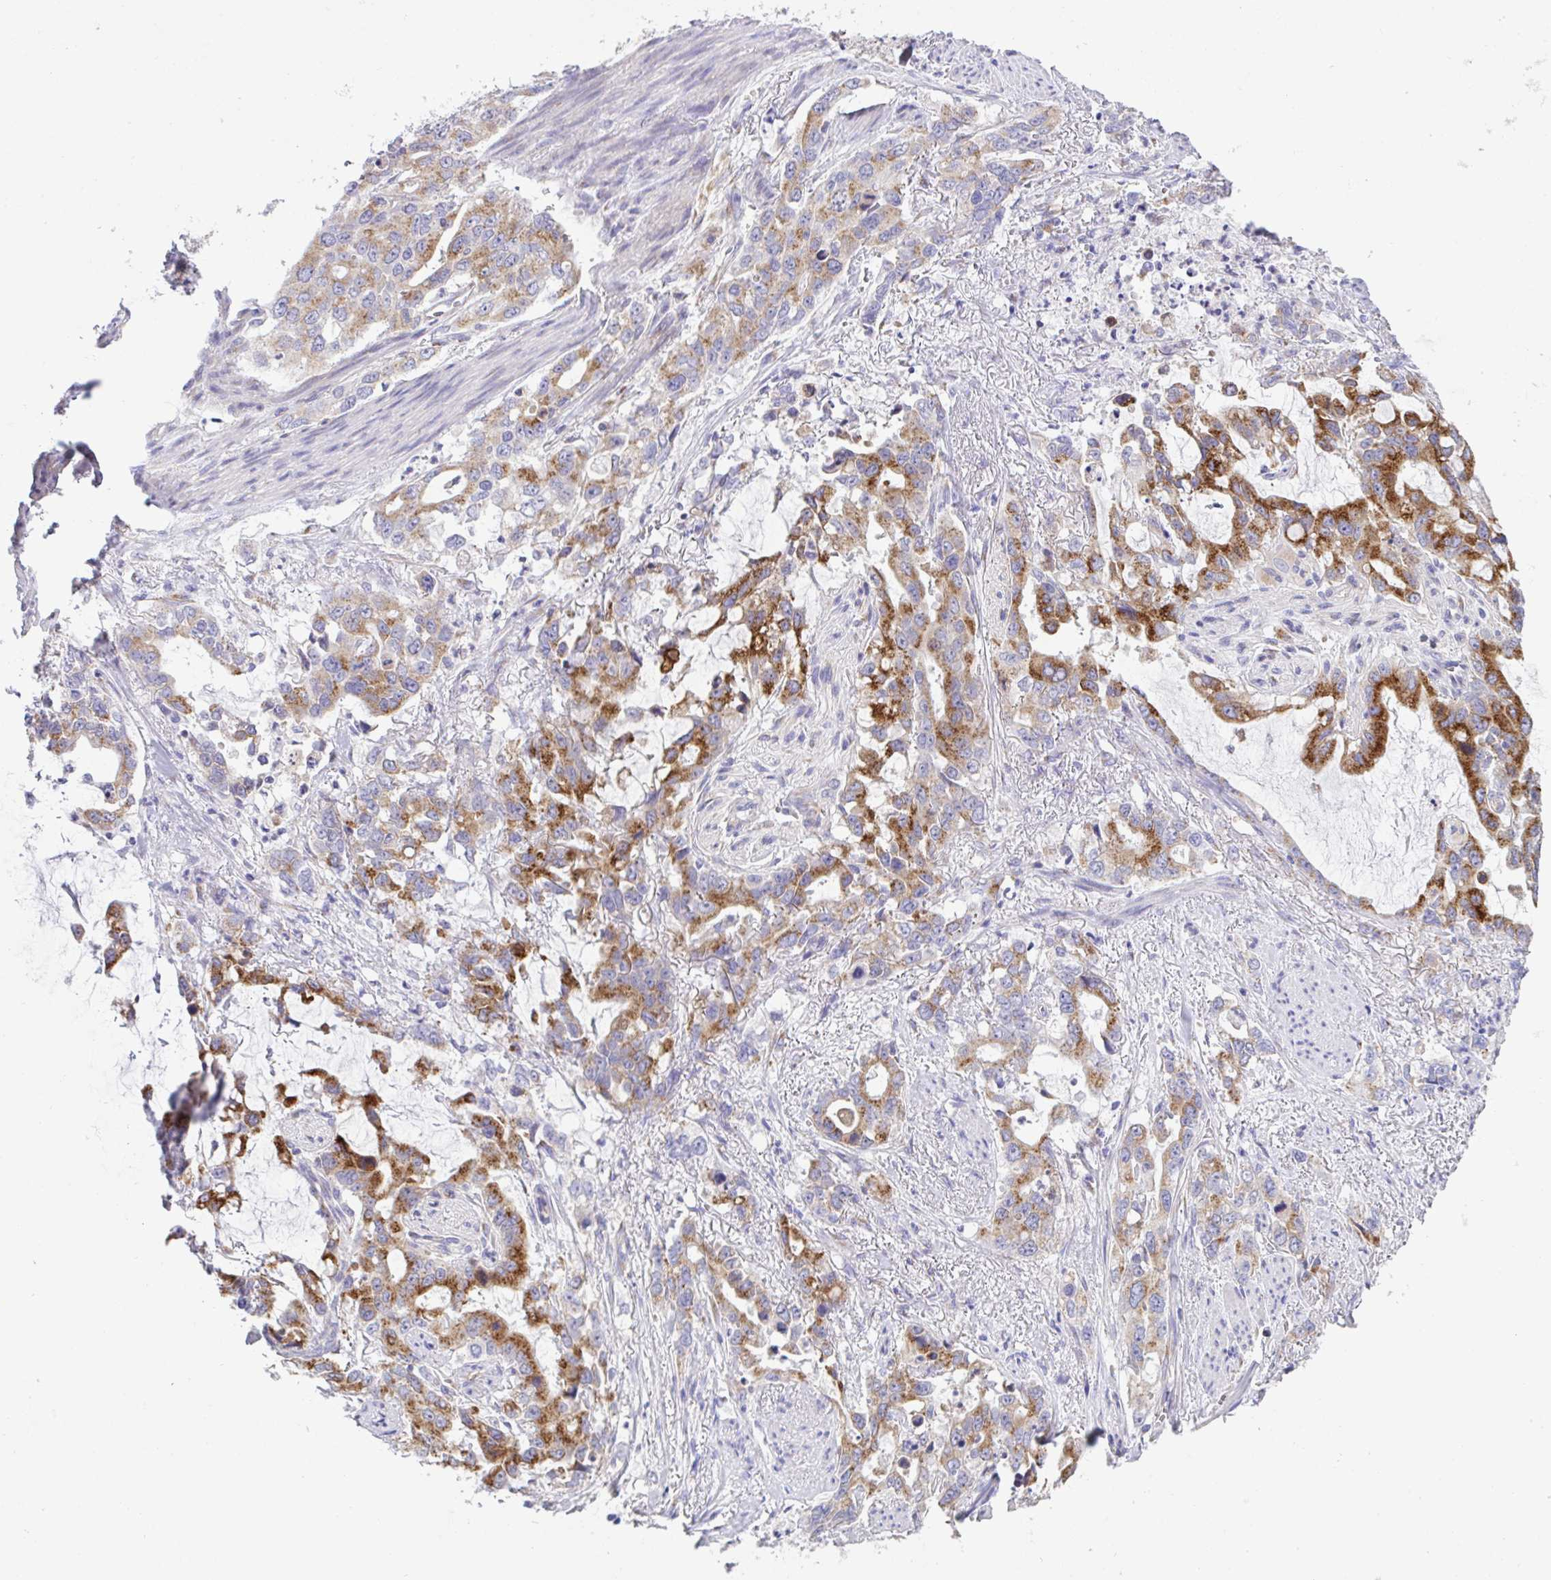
{"staining": {"intensity": "strong", "quantity": ">75%", "location": "cytoplasmic/membranous"}, "tissue": "stomach cancer", "cell_type": "Tumor cells", "image_type": "cancer", "snomed": [{"axis": "morphology", "description": "Adenocarcinoma, NOS"}, {"axis": "topography", "description": "Stomach, upper"}], "caption": "Immunohistochemical staining of stomach cancer (adenocarcinoma) displays high levels of strong cytoplasmic/membranous protein expression in approximately >75% of tumor cells.", "gene": "MIA3", "patient": {"sex": "male", "age": 85}}